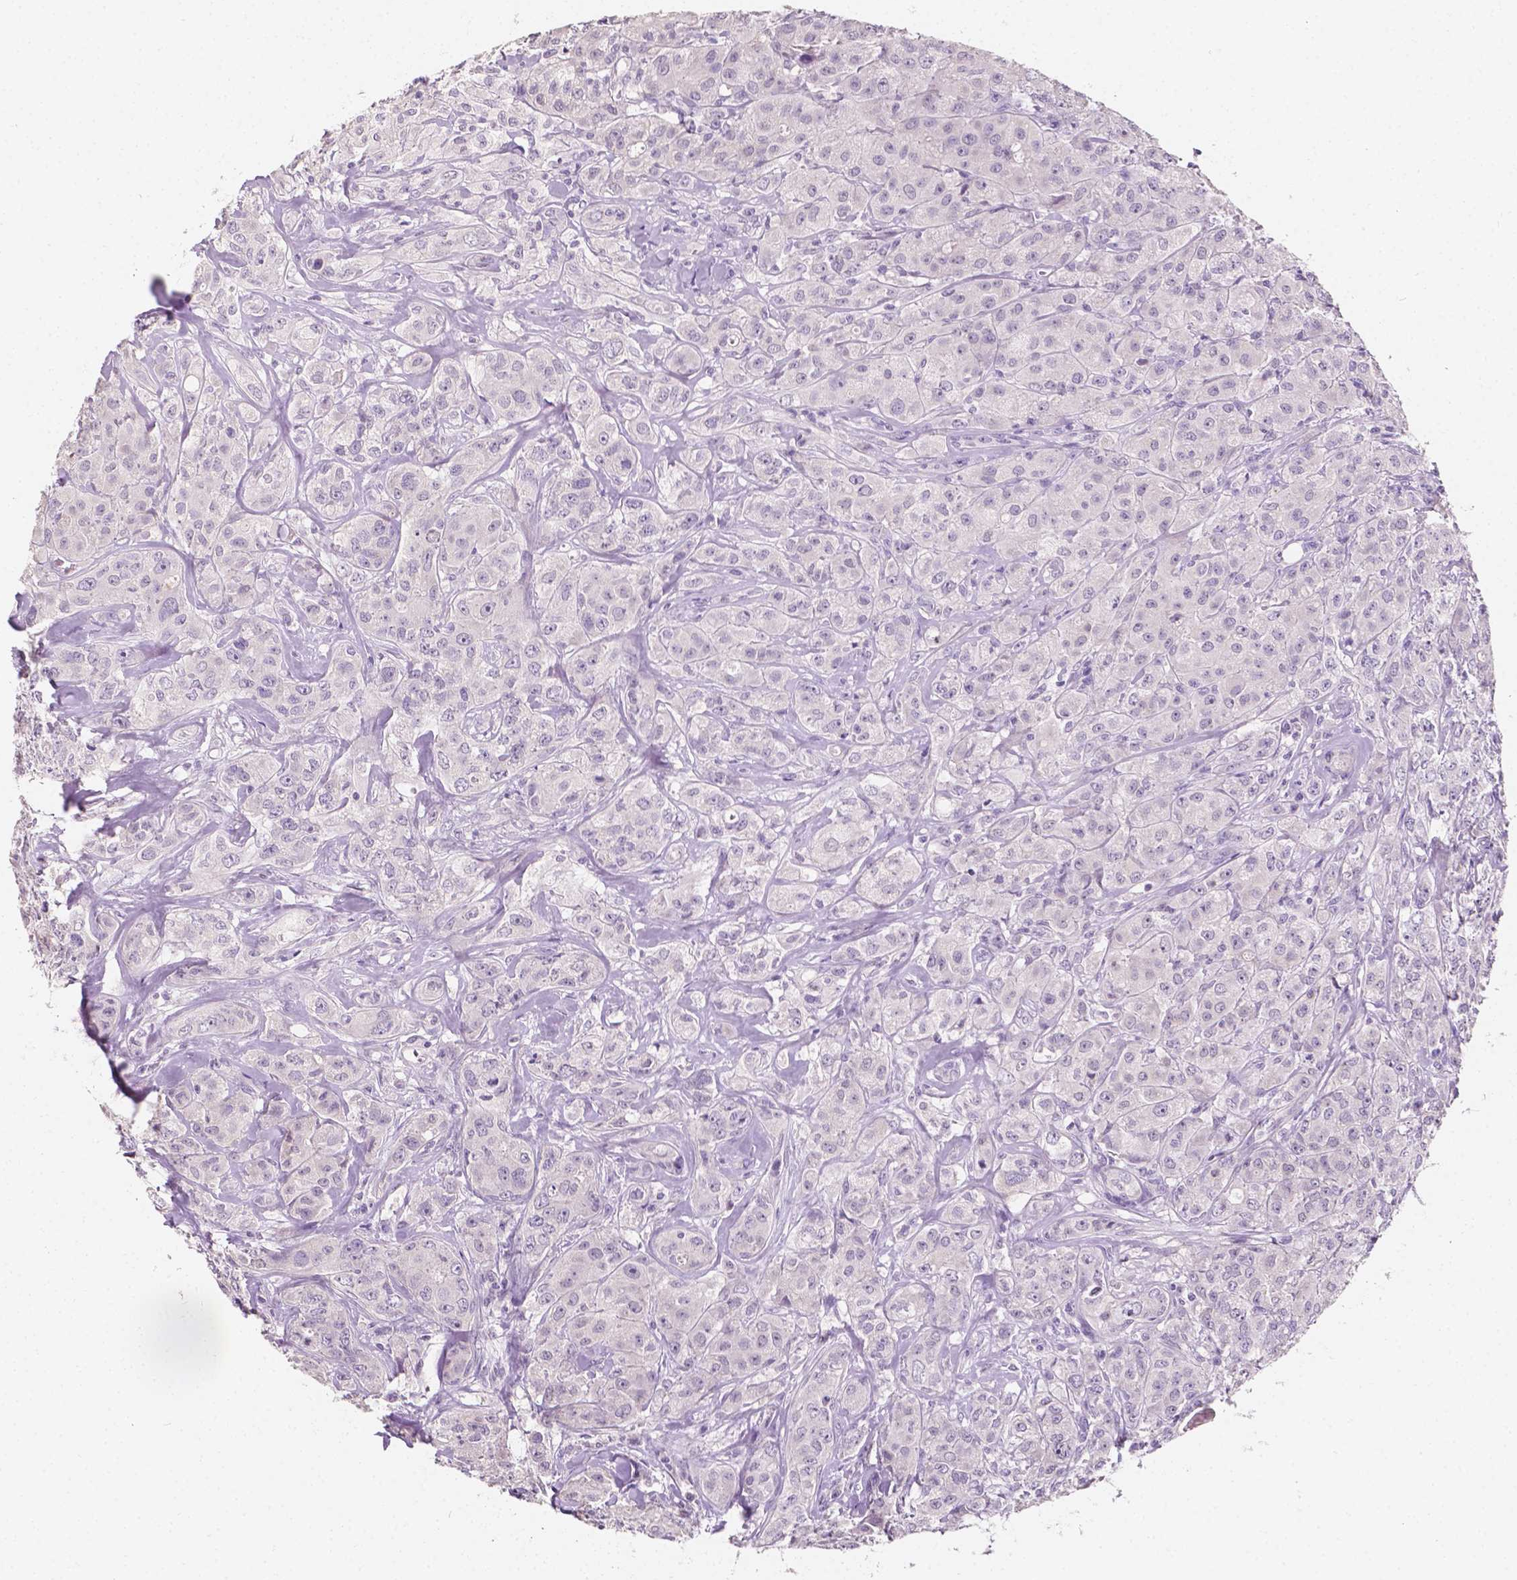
{"staining": {"intensity": "negative", "quantity": "none", "location": "none"}, "tissue": "breast cancer", "cell_type": "Tumor cells", "image_type": "cancer", "snomed": [{"axis": "morphology", "description": "Duct carcinoma"}, {"axis": "topography", "description": "Breast"}], "caption": "DAB immunohistochemical staining of human intraductal carcinoma (breast) demonstrates no significant expression in tumor cells.", "gene": "TAL1", "patient": {"sex": "female", "age": 43}}